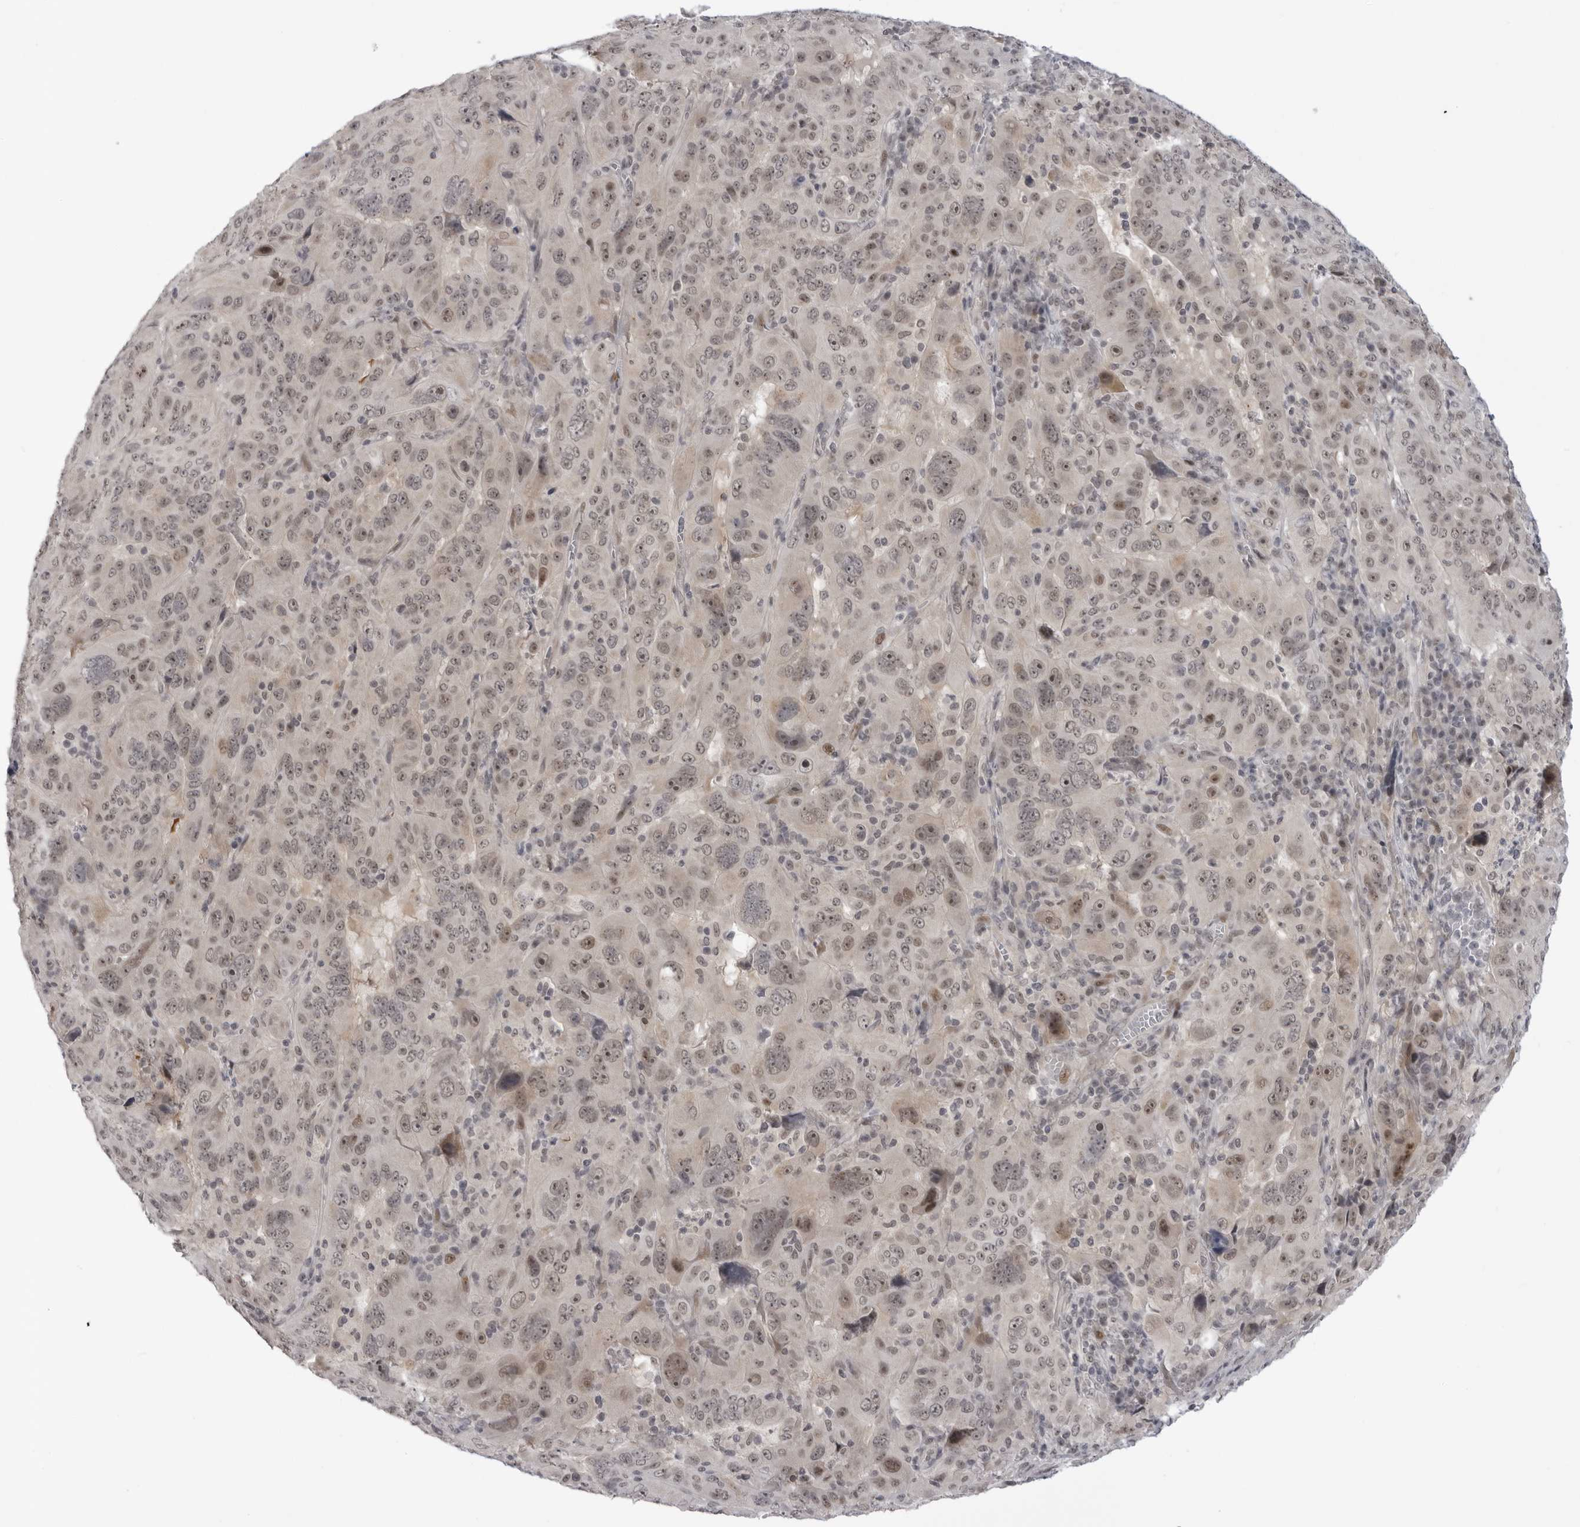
{"staining": {"intensity": "weak", "quantity": ">75%", "location": "nuclear"}, "tissue": "pancreatic cancer", "cell_type": "Tumor cells", "image_type": "cancer", "snomed": [{"axis": "morphology", "description": "Adenocarcinoma, NOS"}, {"axis": "topography", "description": "Pancreas"}], "caption": "A high-resolution photomicrograph shows immunohistochemistry (IHC) staining of adenocarcinoma (pancreatic), which shows weak nuclear positivity in approximately >75% of tumor cells.", "gene": "ALPK2", "patient": {"sex": "male", "age": 63}}